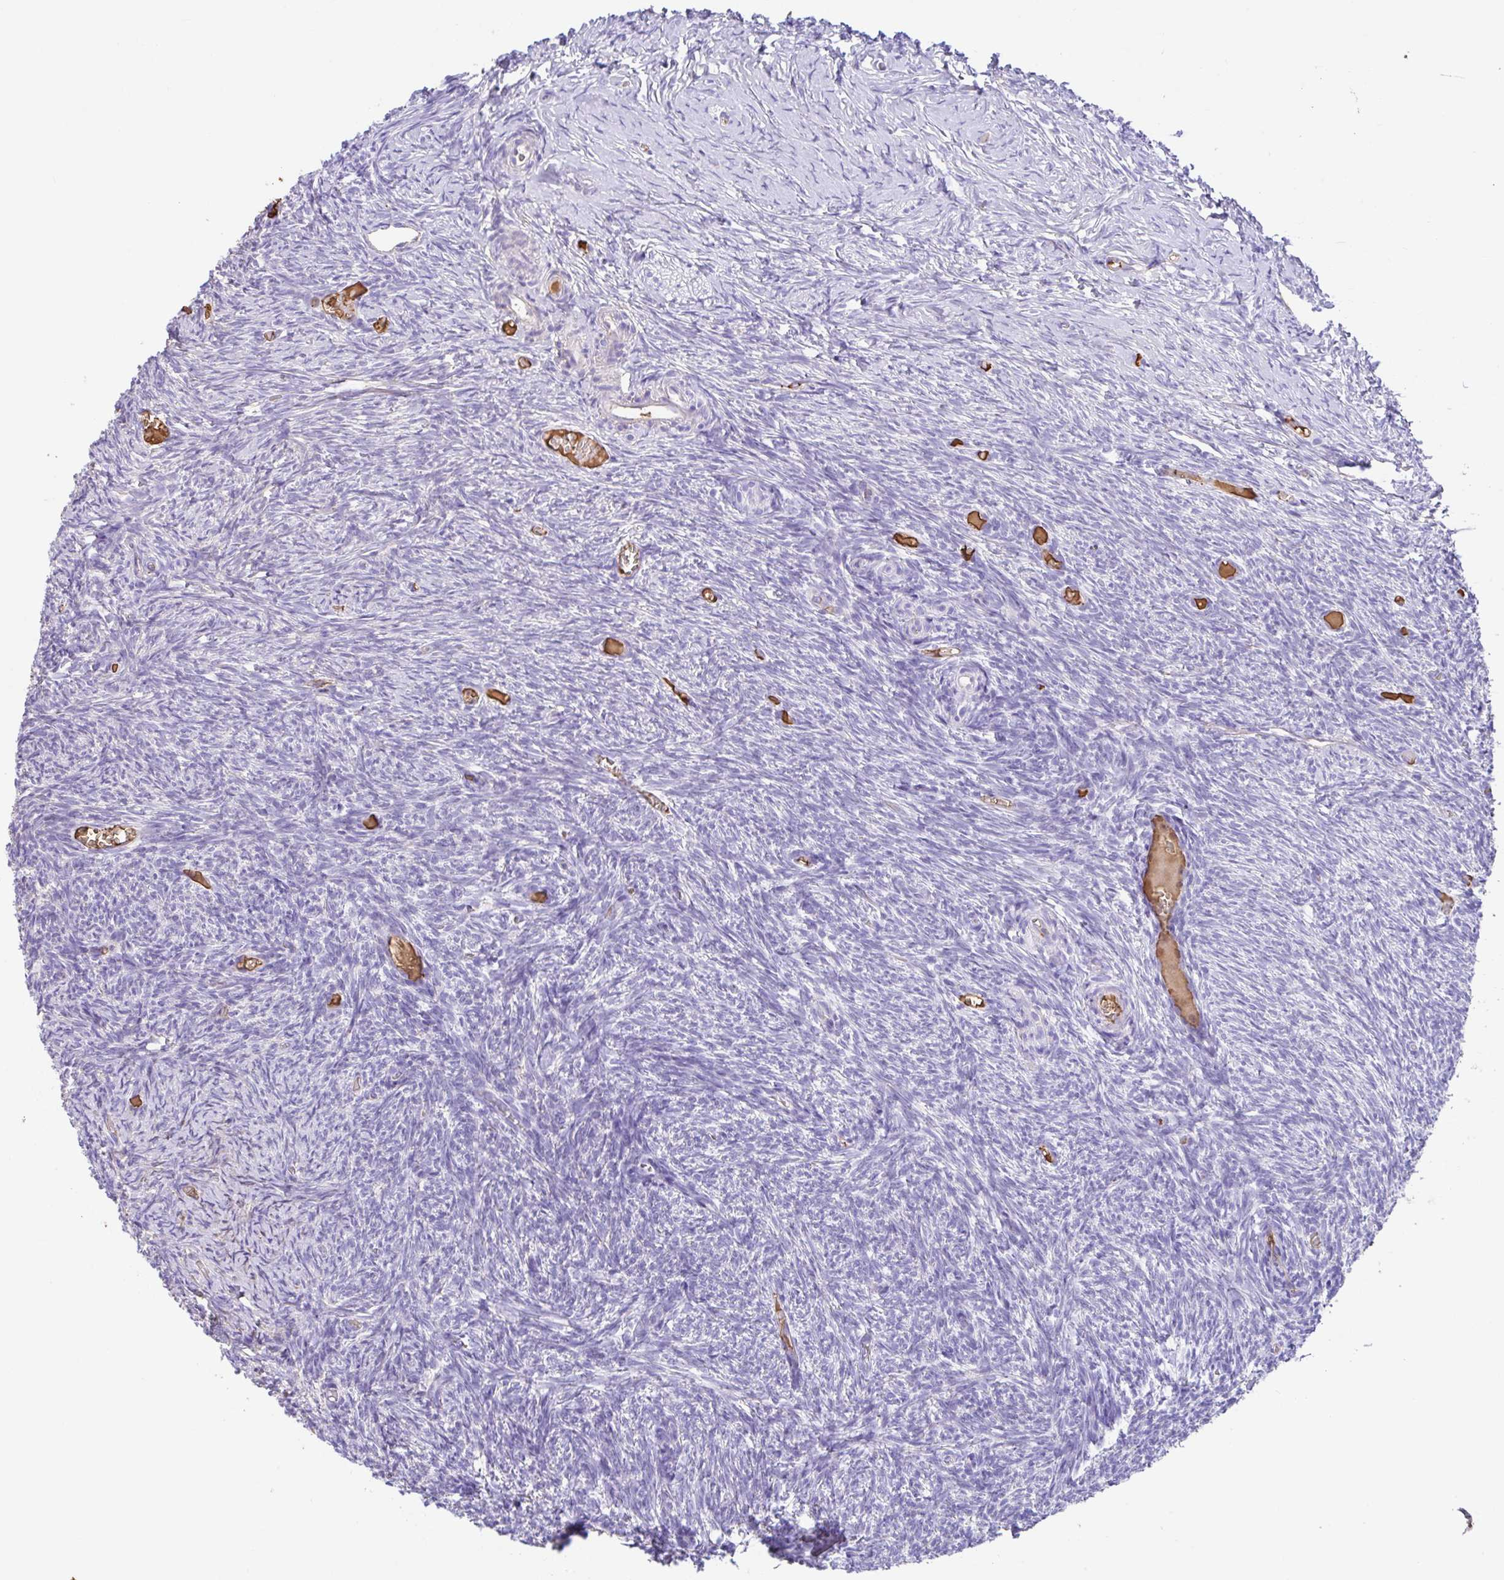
{"staining": {"intensity": "negative", "quantity": "none", "location": "none"}, "tissue": "ovary", "cell_type": "Ovarian stroma cells", "image_type": "normal", "snomed": [{"axis": "morphology", "description": "Normal tissue, NOS"}, {"axis": "topography", "description": "Ovary"}], "caption": "This image is of benign ovary stained with immunohistochemistry (IHC) to label a protein in brown with the nuclei are counter-stained blue. There is no positivity in ovarian stroma cells.", "gene": "HOXC12", "patient": {"sex": "female", "age": 39}}